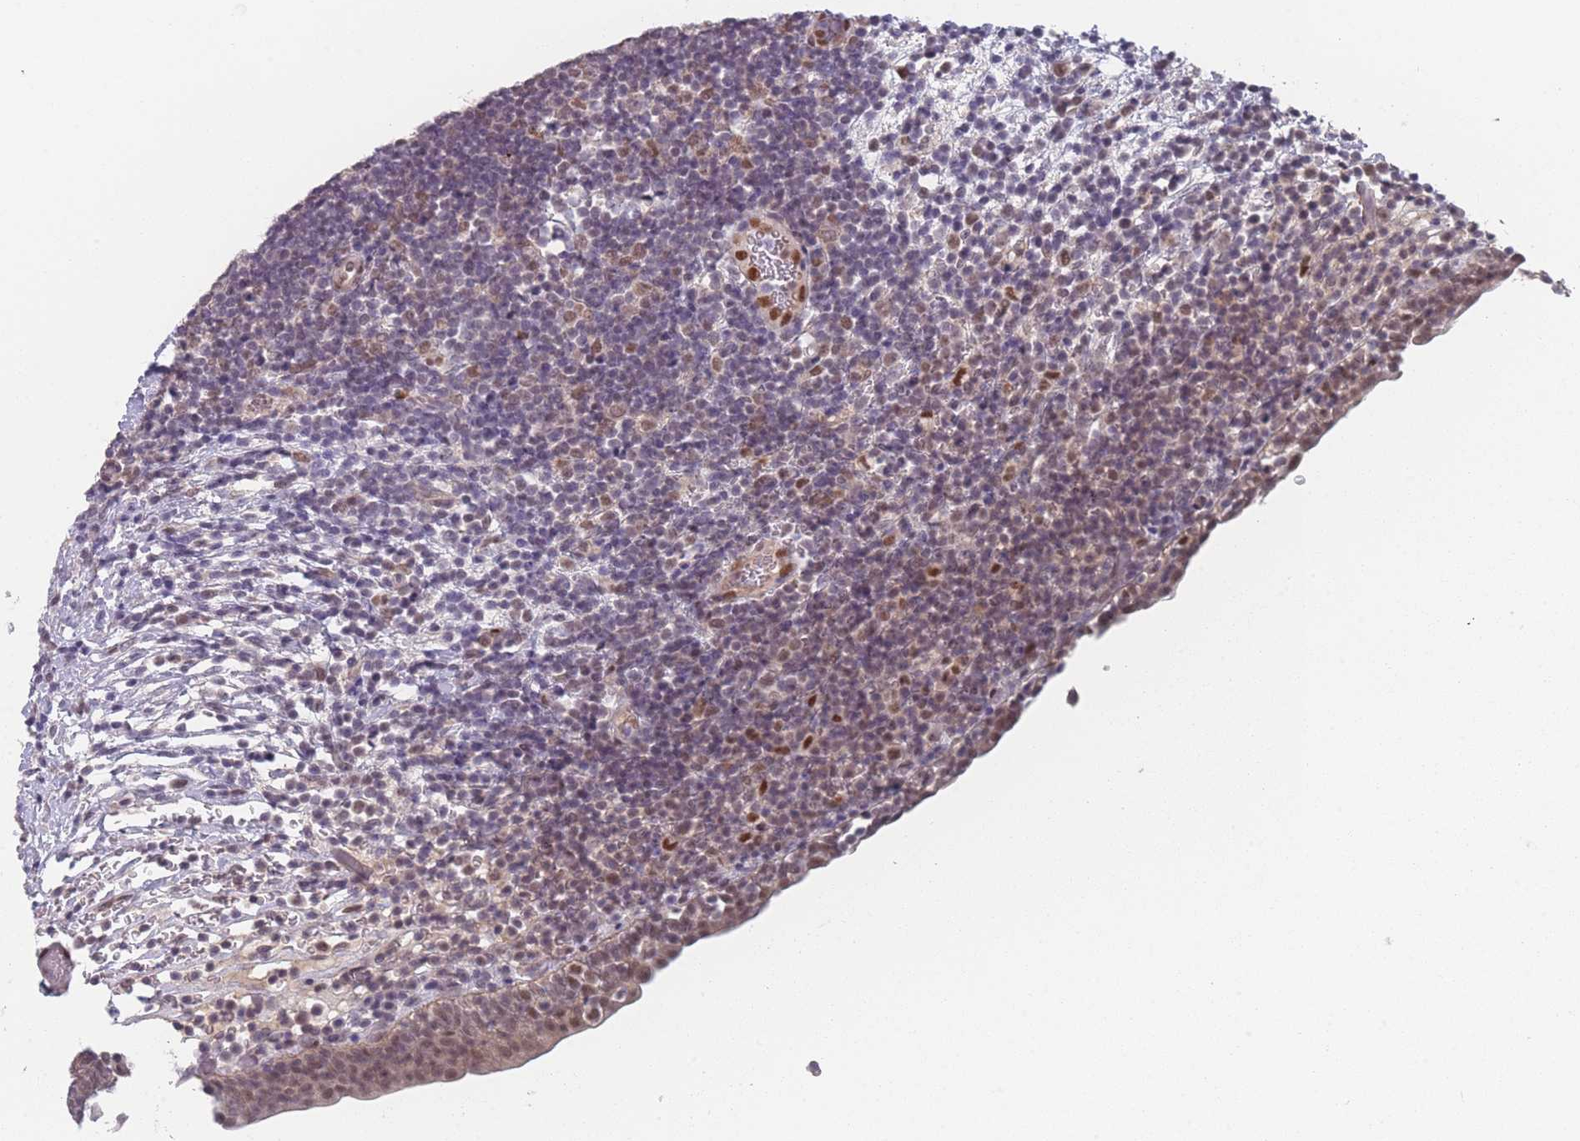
{"staining": {"intensity": "moderate", "quantity": "25%-75%", "location": "nuclear"}, "tissue": "urinary bladder", "cell_type": "Urothelial cells", "image_type": "normal", "snomed": [{"axis": "morphology", "description": "Normal tissue, NOS"}, {"axis": "topography", "description": "Urinary bladder"}], "caption": "Immunohistochemistry histopathology image of normal urinary bladder stained for a protein (brown), which shows medium levels of moderate nuclear positivity in approximately 25%-75% of urothelial cells.", "gene": "ANKRD10", "patient": {"sex": "male", "age": 83}}